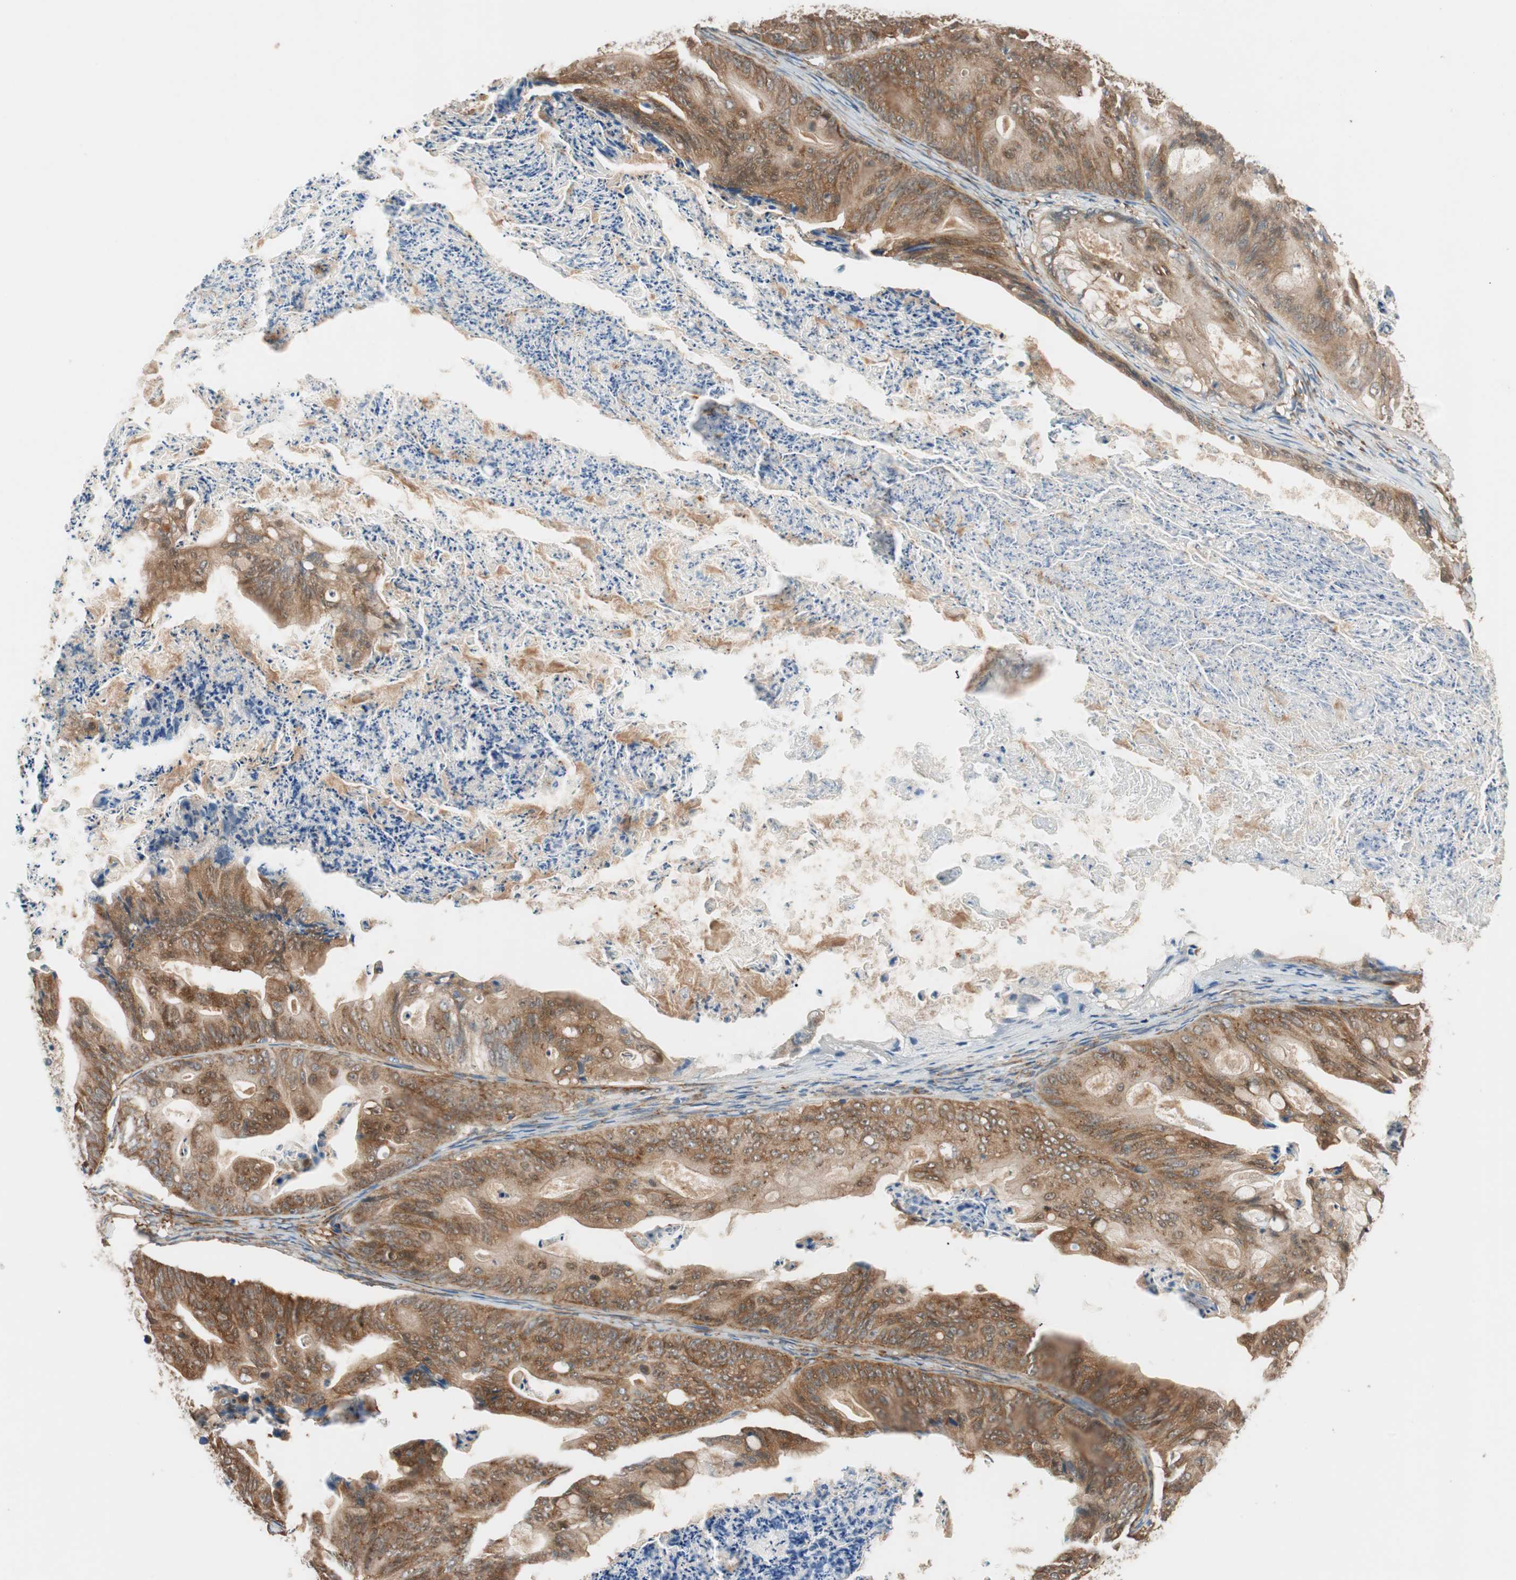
{"staining": {"intensity": "strong", "quantity": ">75%", "location": "cytoplasmic/membranous"}, "tissue": "ovarian cancer", "cell_type": "Tumor cells", "image_type": "cancer", "snomed": [{"axis": "morphology", "description": "Cystadenocarcinoma, mucinous, NOS"}, {"axis": "topography", "description": "Ovary"}], "caption": "DAB immunohistochemical staining of human ovarian cancer shows strong cytoplasmic/membranous protein positivity in about >75% of tumor cells. The protein is stained brown, and the nuclei are stained in blue (DAB (3,3'-diaminobenzidine) IHC with brightfield microscopy, high magnification).", "gene": "WASL", "patient": {"sex": "female", "age": 37}}